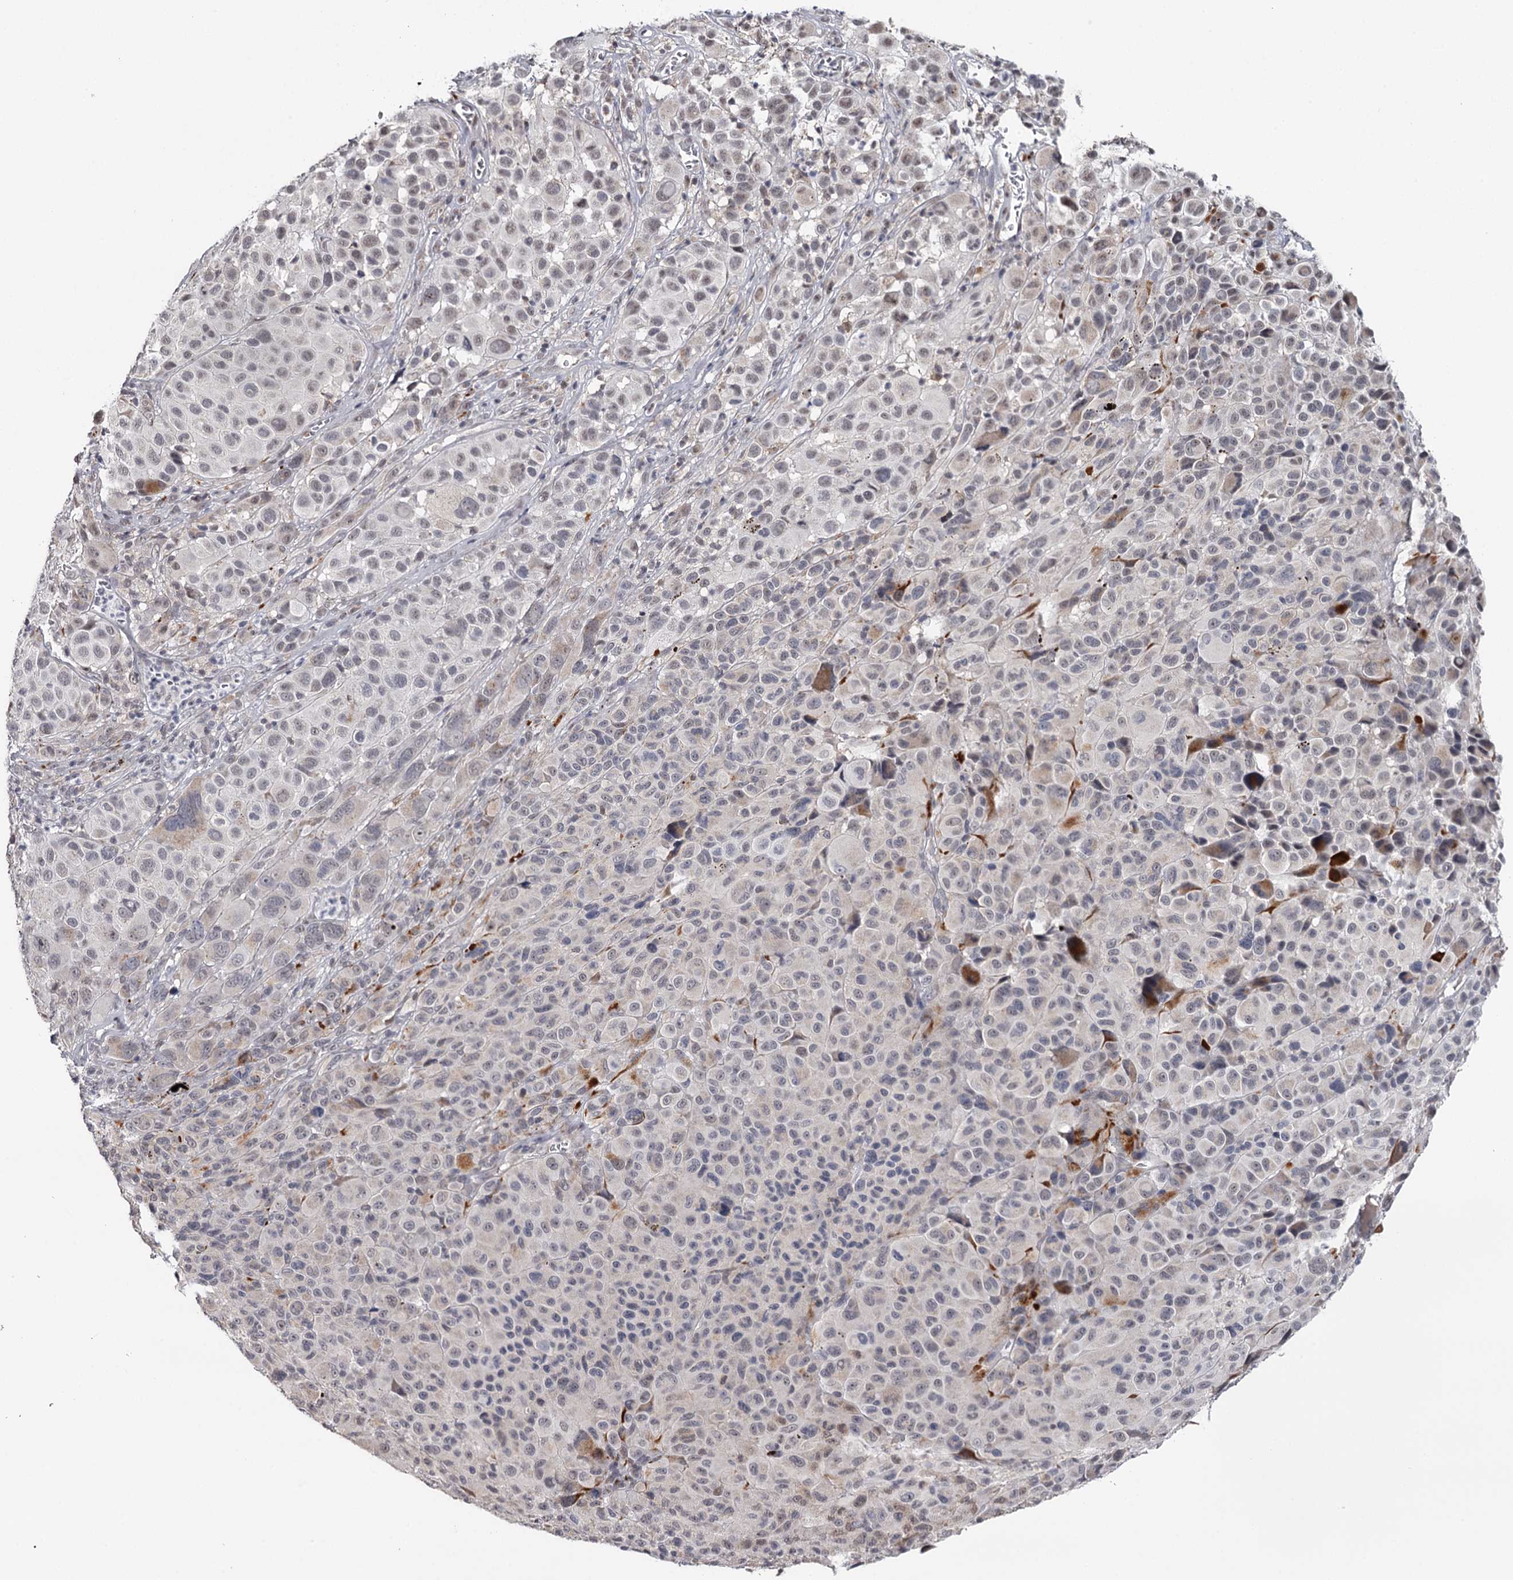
{"staining": {"intensity": "weak", "quantity": "<25%", "location": "nuclear"}, "tissue": "melanoma", "cell_type": "Tumor cells", "image_type": "cancer", "snomed": [{"axis": "morphology", "description": "Malignant melanoma, NOS"}, {"axis": "topography", "description": "Skin of trunk"}], "caption": "Melanoma was stained to show a protein in brown. There is no significant expression in tumor cells. (Brightfield microscopy of DAB immunohistochemistry at high magnification).", "gene": "GTSF1", "patient": {"sex": "male", "age": 71}}